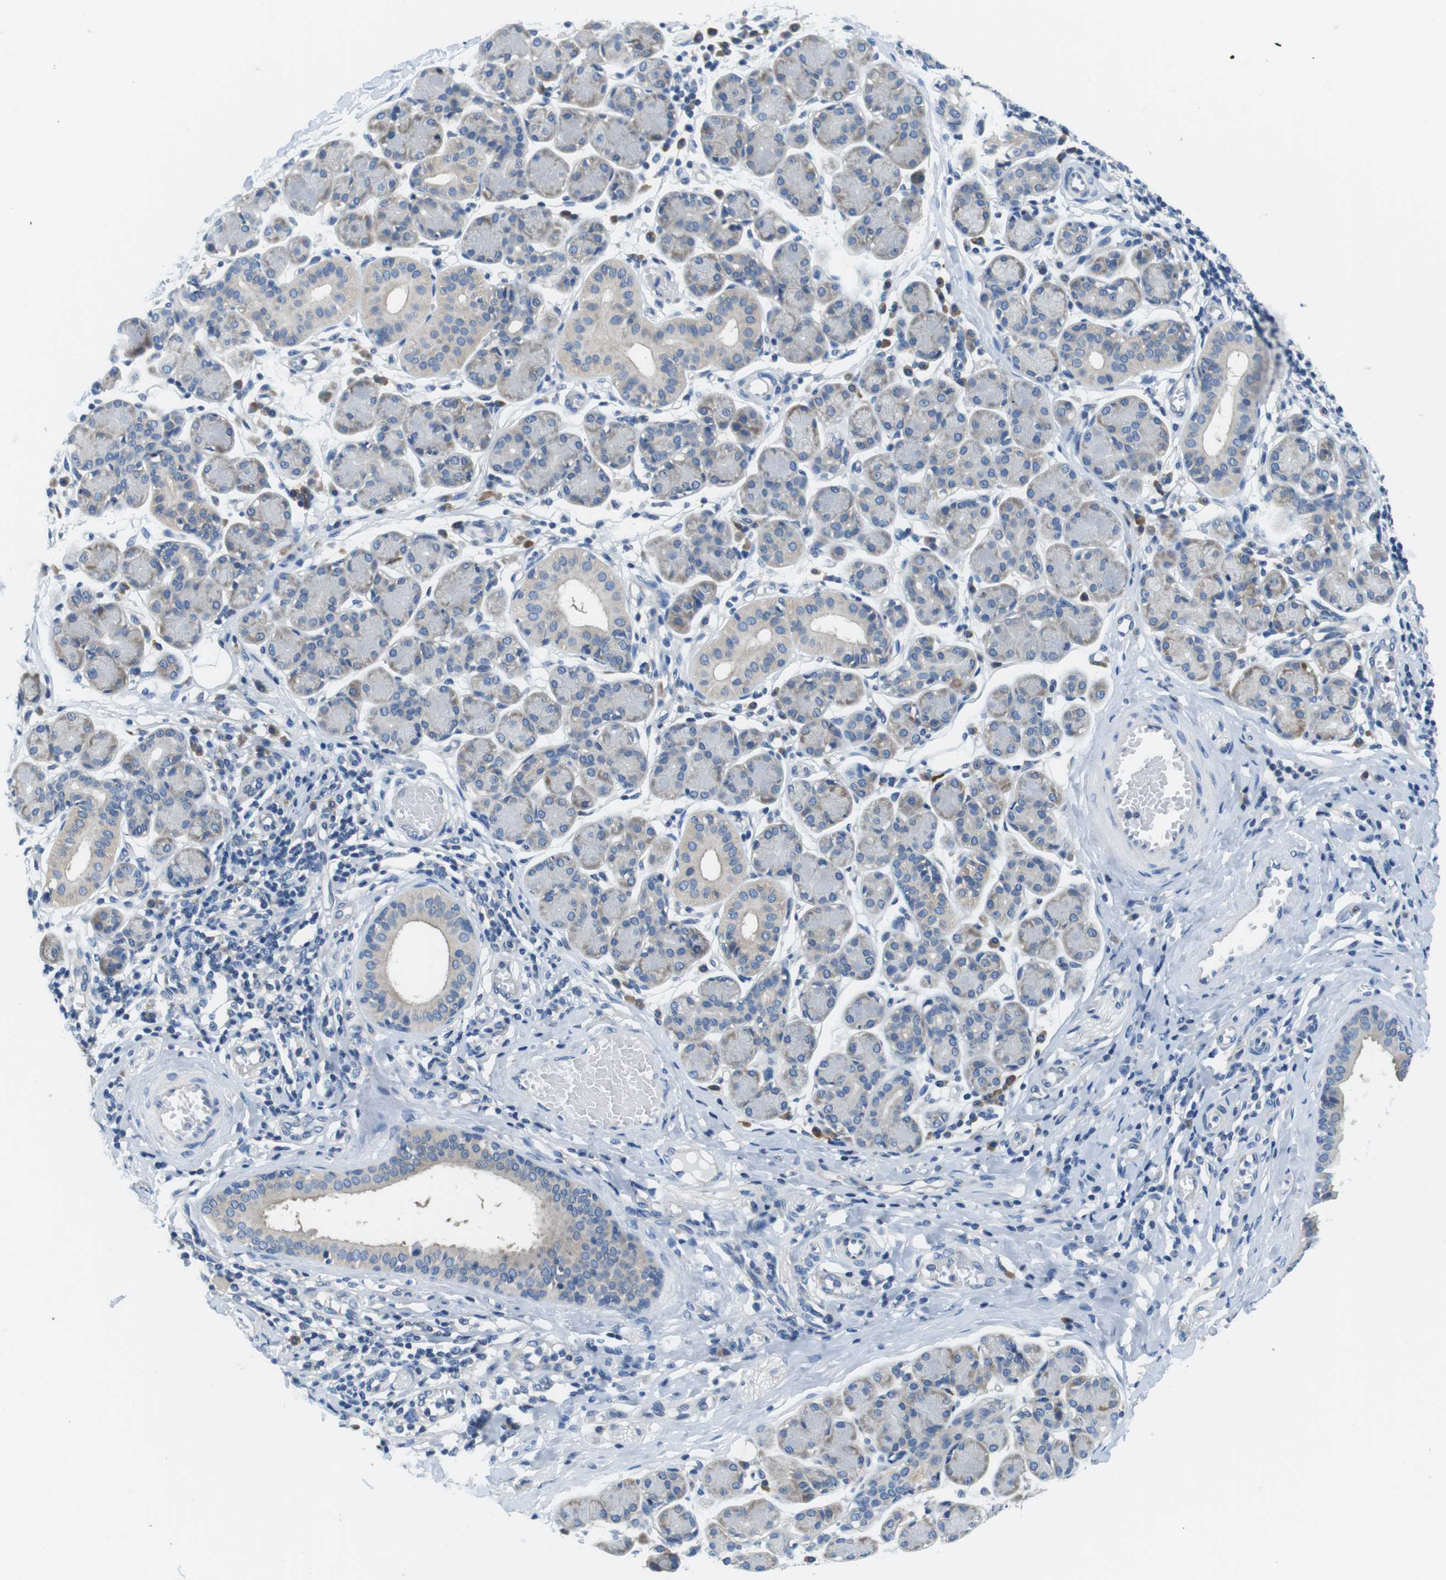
{"staining": {"intensity": "weak", "quantity": "<25%", "location": "cytoplasmic/membranous"}, "tissue": "salivary gland", "cell_type": "Glandular cells", "image_type": "normal", "snomed": [{"axis": "morphology", "description": "Normal tissue, NOS"}, {"axis": "morphology", "description": "Inflammation, NOS"}, {"axis": "topography", "description": "Lymph node"}, {"axis": "topography", "description": "Salivary gland"}], "caption": "An IHC image of unremarkable salivary gland is shown. There is no staining in glandular cells of salivary gland. (DAB (3,3'-diaminobenzidine) immunohistochemistry visualized using brightfield microscopy, high magnification).", "gene": "DENND4C", "patient": {"sex": "male", "age": 3}}